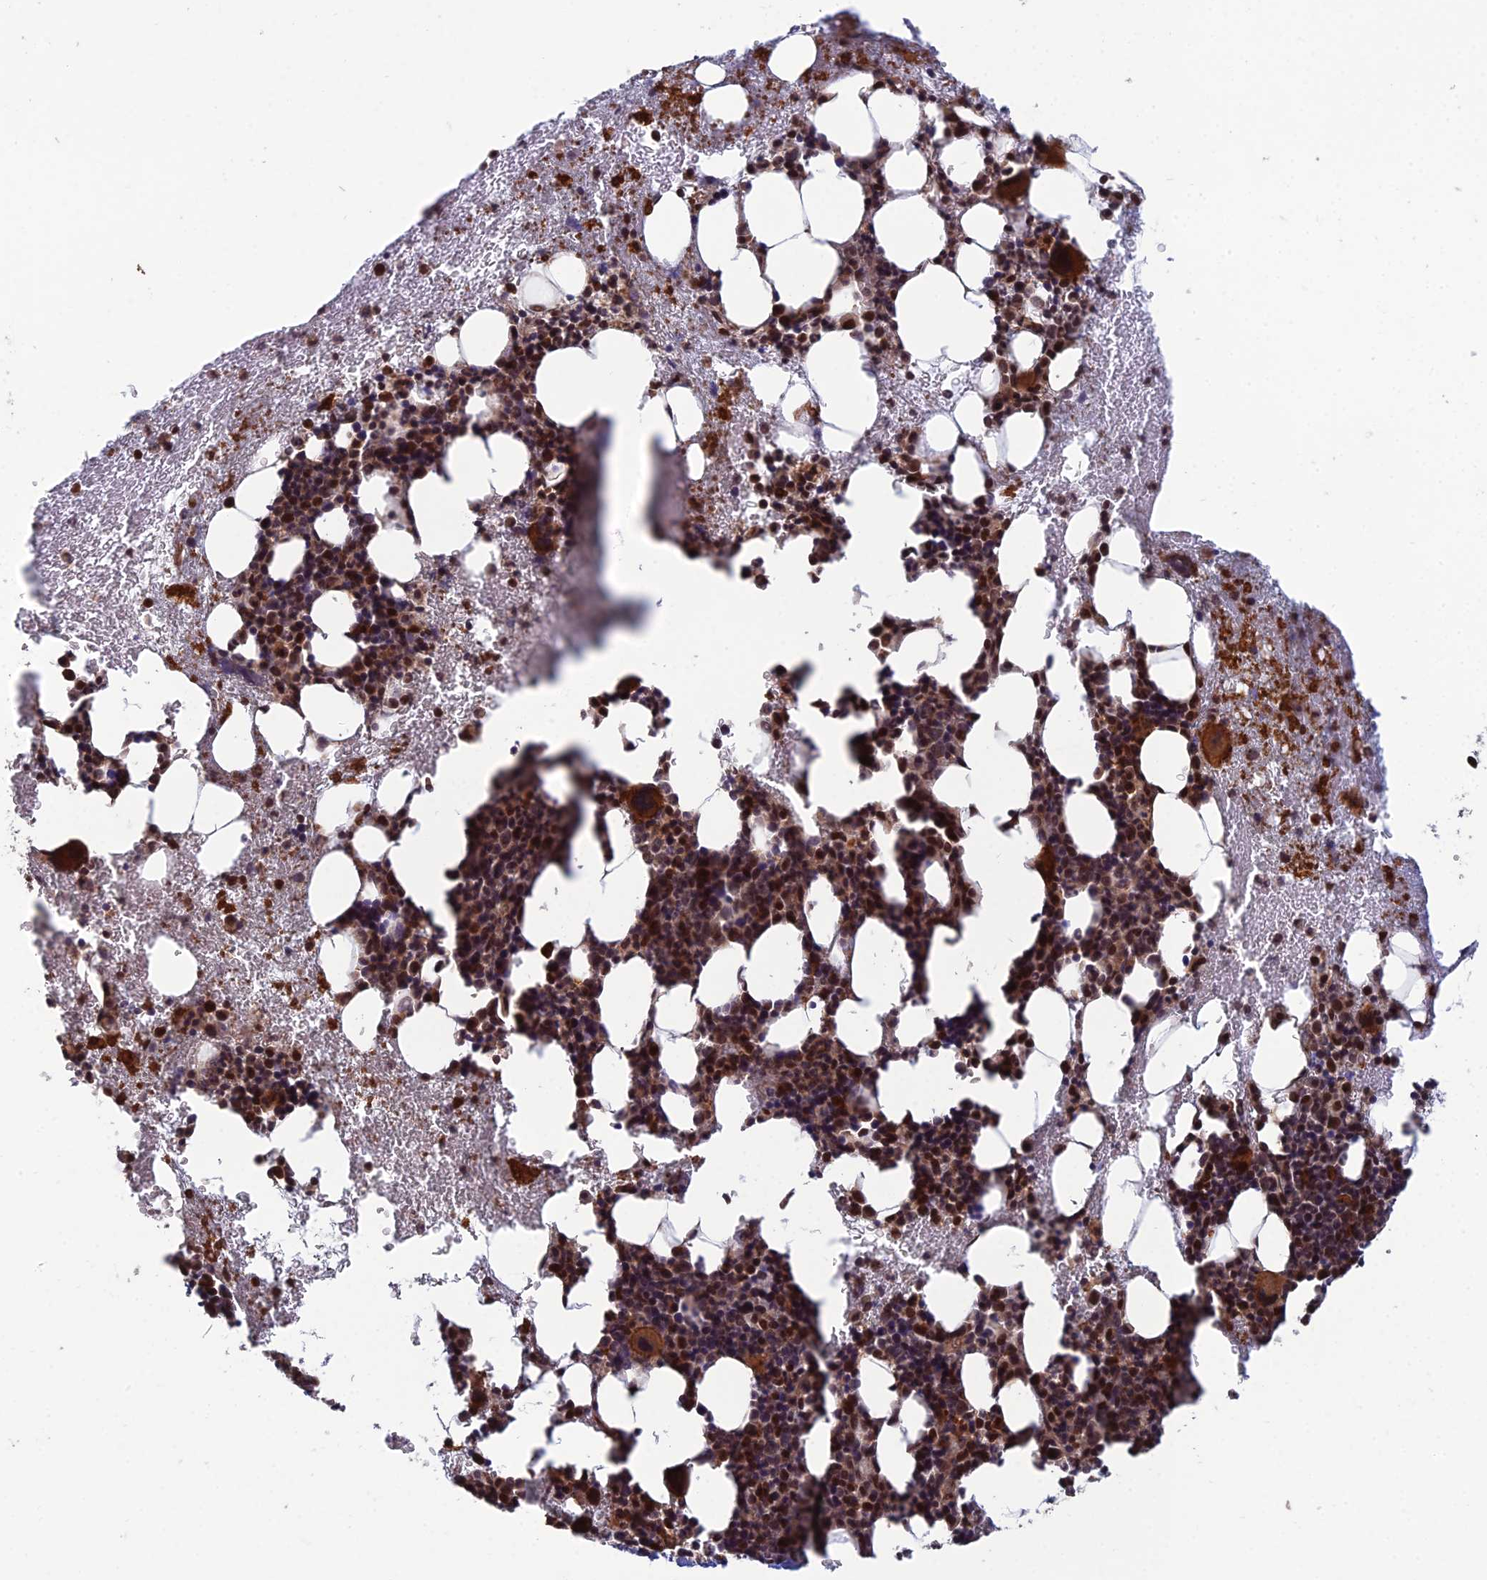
{"staining": {"intensity": "strong", "quantity": "25%-75%", "location": "cytoplasmic/membranous,nuclear"}, "tissue": "bone marrow", "cell_type": "Hematopoietic cells", "image_type": "normal", "snomed": [{"axis": "morphology", "description": "Normal tissue, NOS"}, {"axis": "topography", "description": "Bone marrow"}], "caption": "A brown stain highlights strong cytoplasmic/membranous,nuclear expression of a protein in hematopoietic cells of unremarkable bone marrow. (DAB (3,3'-diaminobenzidine) IHC with brightfield microscopy, high magnification).", "gene": "CCDC183", "patient": {"sex": "female", "age": 37}}